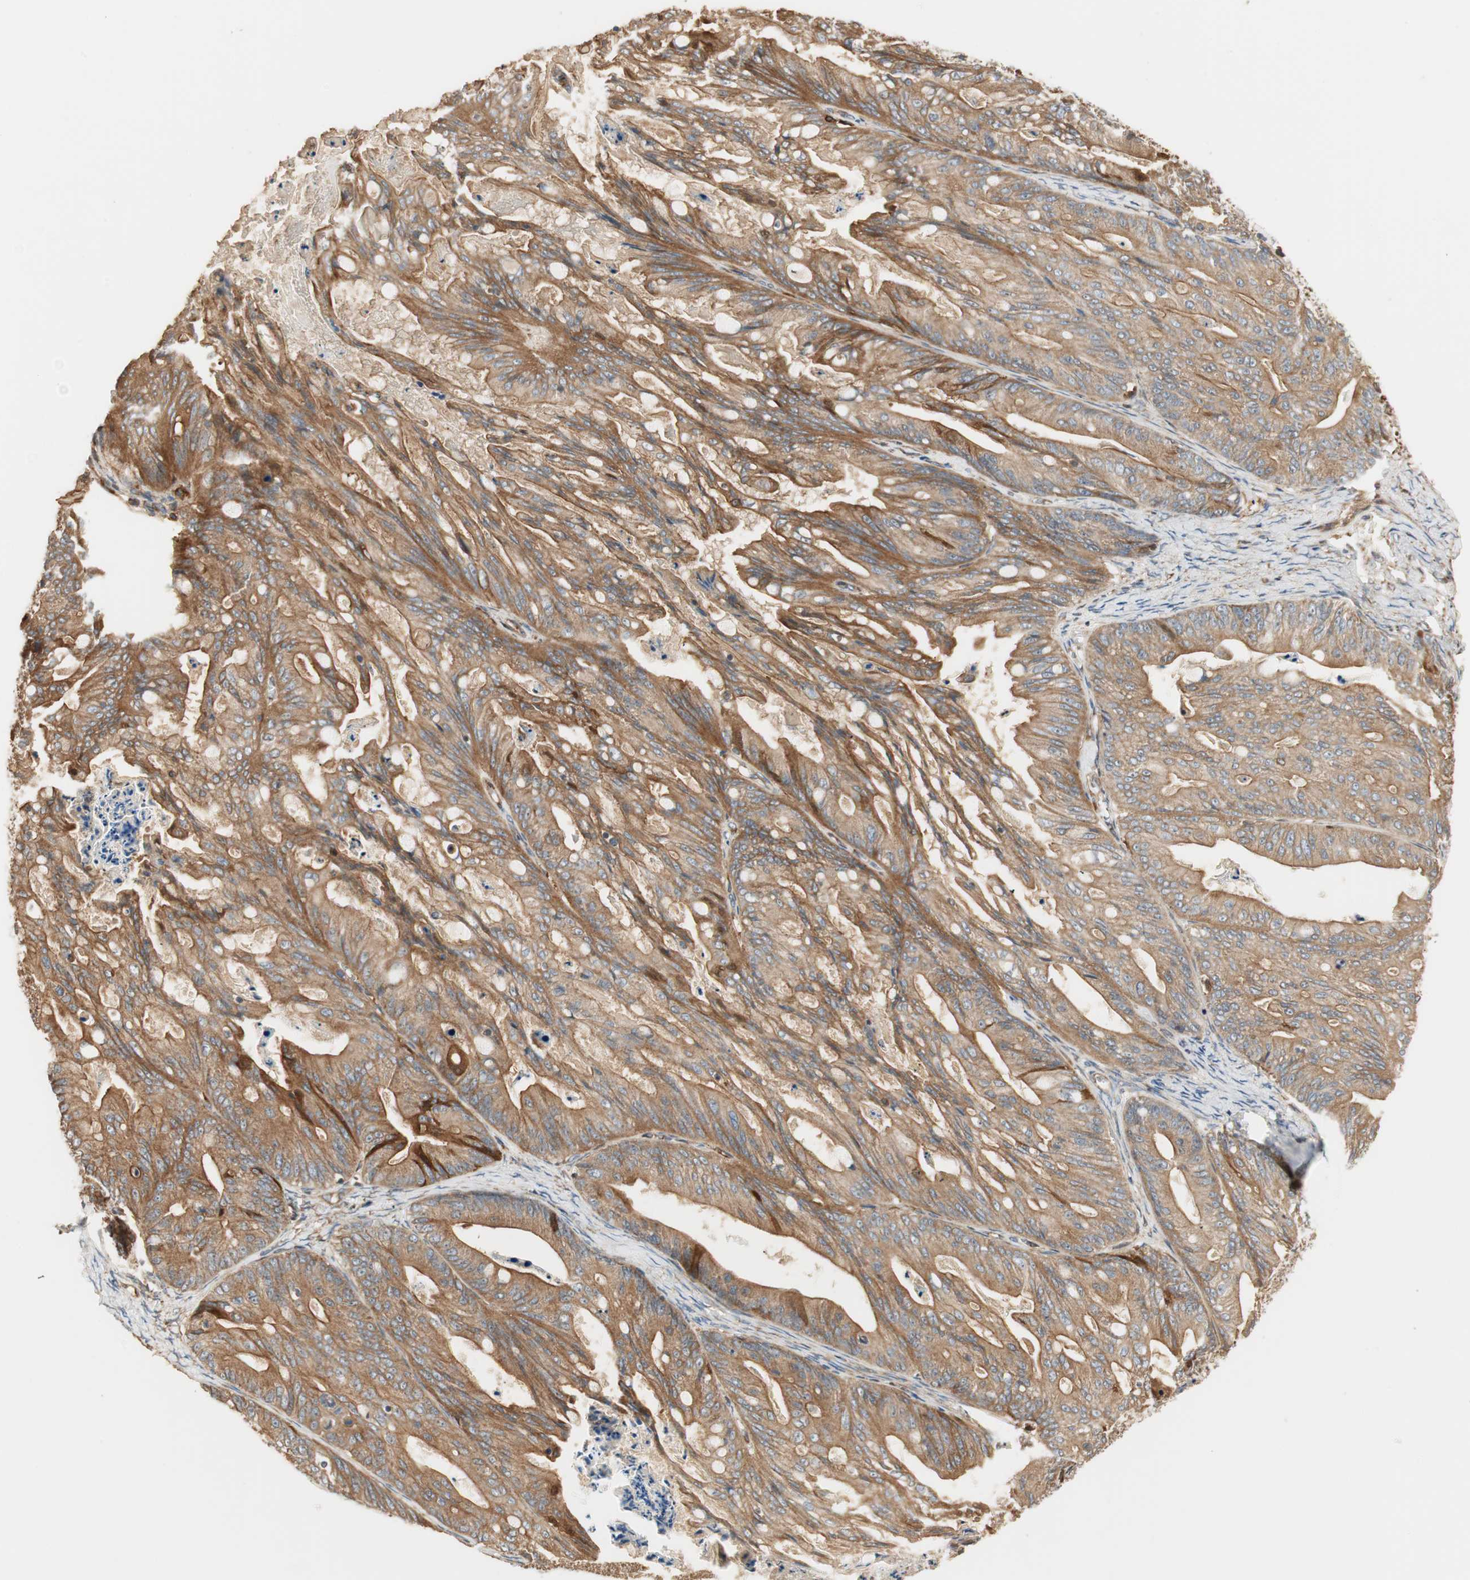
{"staining": {"intensity": "moderate", "quantity": ">75%", "location": "cytoplasmic/membranous"}, "tissue": "ovarian cancer", "cell_type": "Tumor cells", "image_type": "cancer", "snomed": [{"axis": "morphology", "description": "Cystadenocarcinoma, mucinous, NOS"}, {"axis": "topography", "description": "Ovary"}], "caption": "Ovarian cancer (mucinous cystadenocarcinoma) was stained to show a protein in brown. There is medium levels of moderate cytoplasmic/membranous expression in approximately >75% of tumor cells.", "gene": "CTTNBP2NL", "patient": {"sex": "female", "age": 37}}